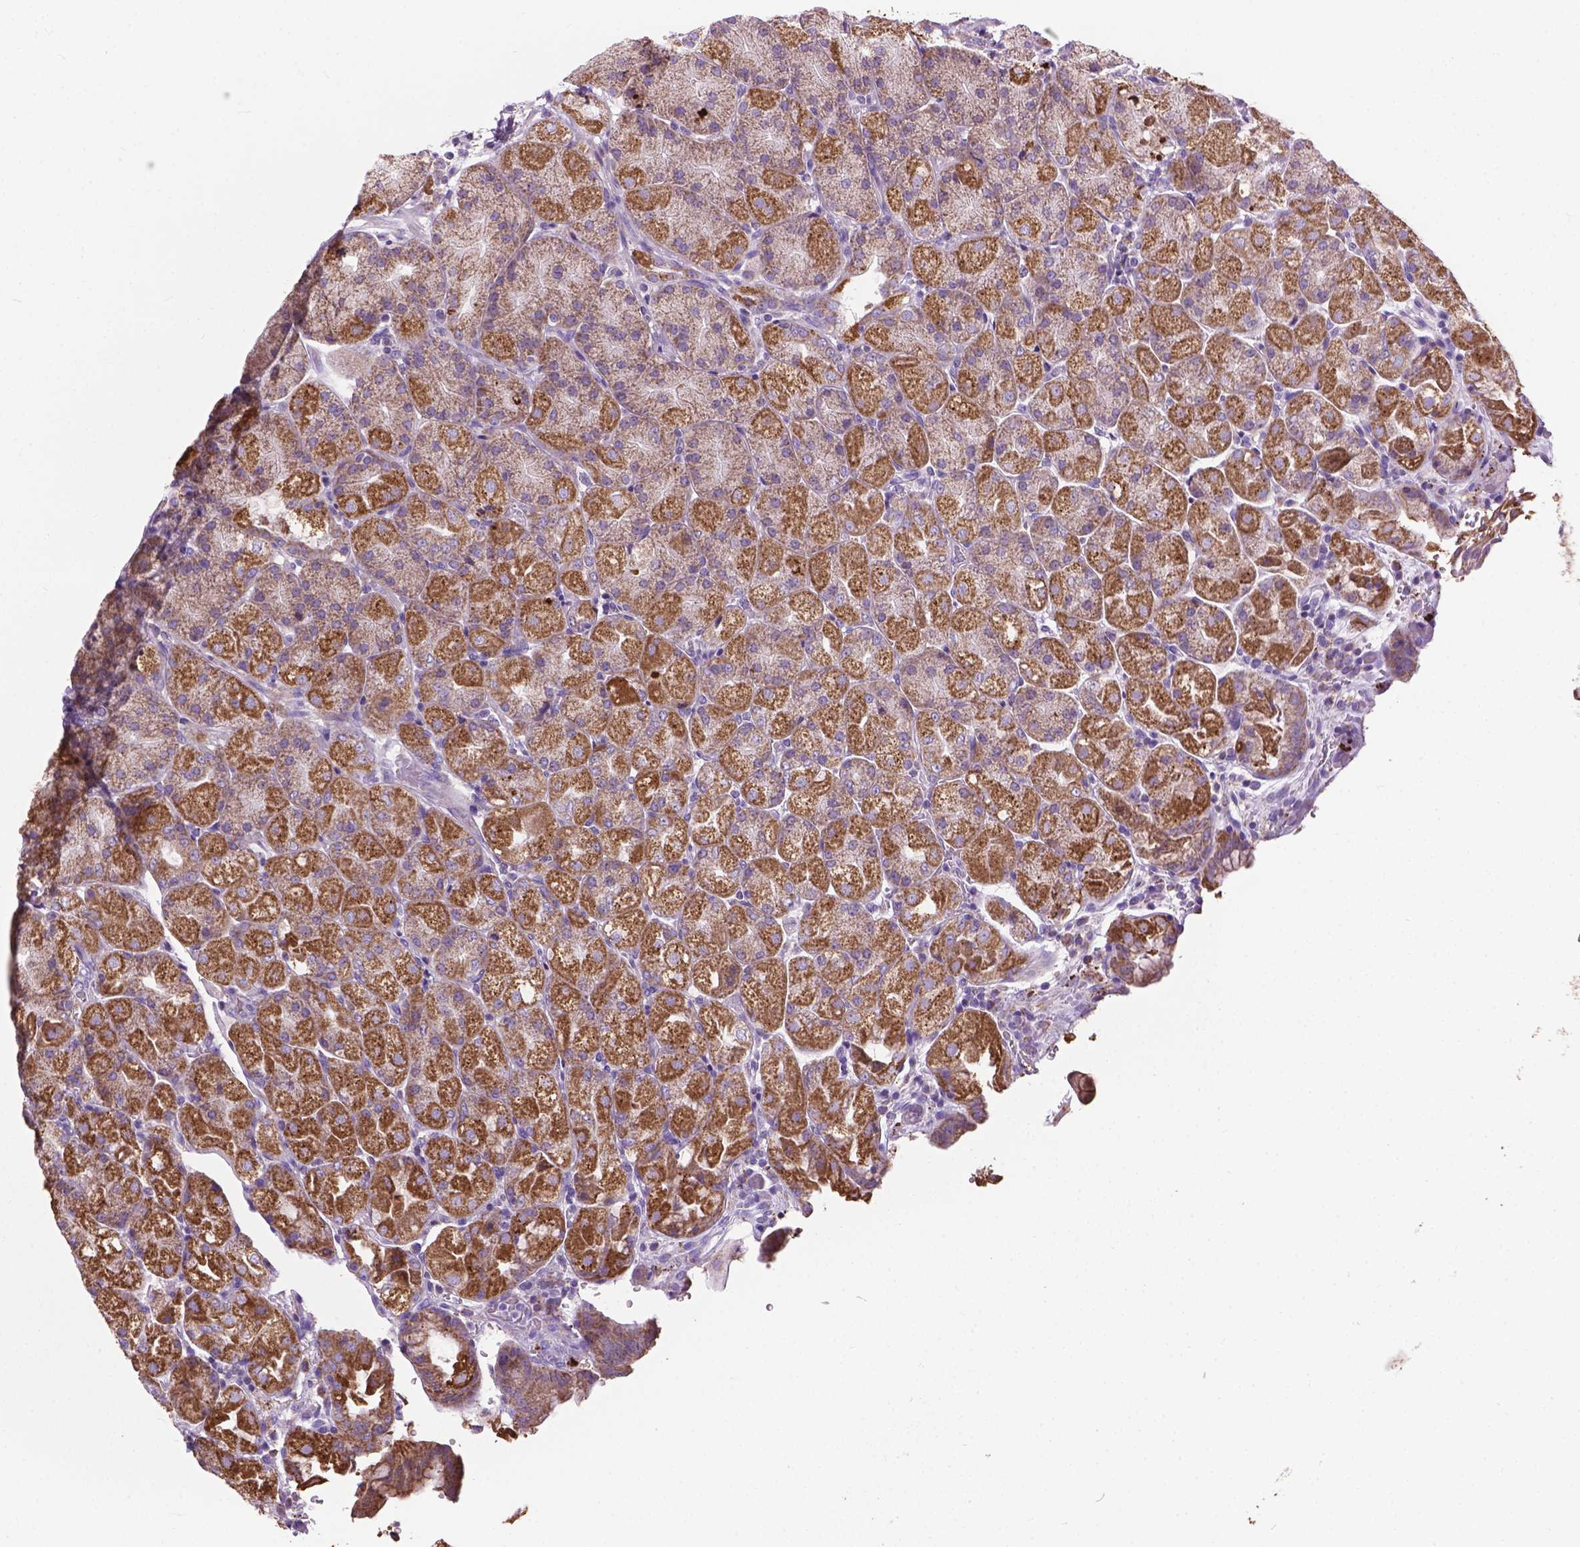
{"staining": {"intensity": "moderate", "quantity": ">75%", "location": "cytoplasmic/membranous"}, "tissue": "stomach", "cell_type": "Glandular cells", "image_type": "normal", "snomed": [{"axis": "morphology", "description": "Normal tissue, NOS"}, {"axis": "topography", "description": "Stomach, upper"}, {"axis": "topography", "description": "Stomach"}, {"axis": "topography", "description": "Stomach, lower"}], "caption": "High-power microscopy captured an IHC photomicrograph of benign stomach, revealing moderate cytoplasmic/membranous expression in about >75% of glandular cells.", "gene": "VDAC1", "patient": {"sex": "male", "age": 62}}